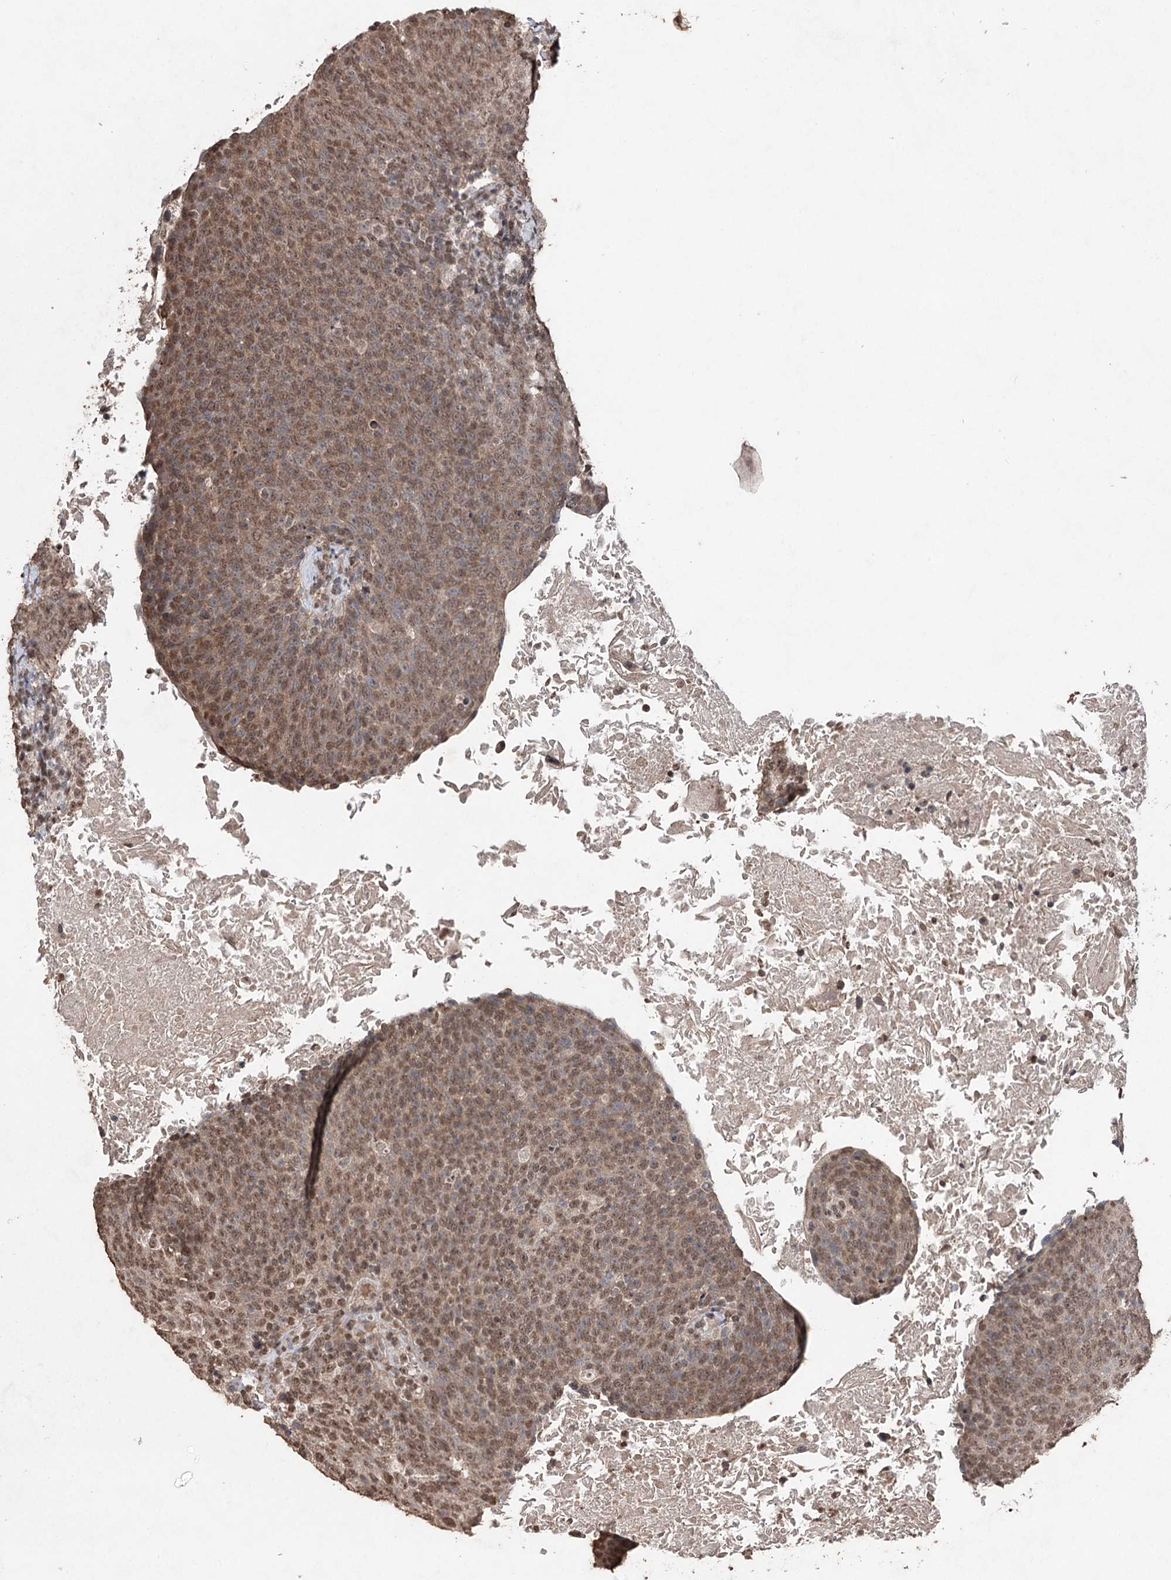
{"staining": {"intensity": "moderate", "quantity": ">75%", "location": "nuclear"}, "tissue": "head and neck cancer", "cell_type": "Tumor cells", "image_type": "cancer", "snomed": [{"axis": "morphology", "description": "Squamous cell carcinoma, NOS"}, {"axis": "morphology", "description": "Squamous cell carcinoma, metastatic, NOS"}, {"axis": "topography", "description": "Lymph node"}, {"axis": "topography", "description": "Head-Neck"}], "caption": "Human head and neck cancer stained for a protein (brown) demonstrates moderate nuclear positive expression in about >75% of tumor cells.", "gene": "ATG14", "patient": {"sex": "male", "age": 62}}